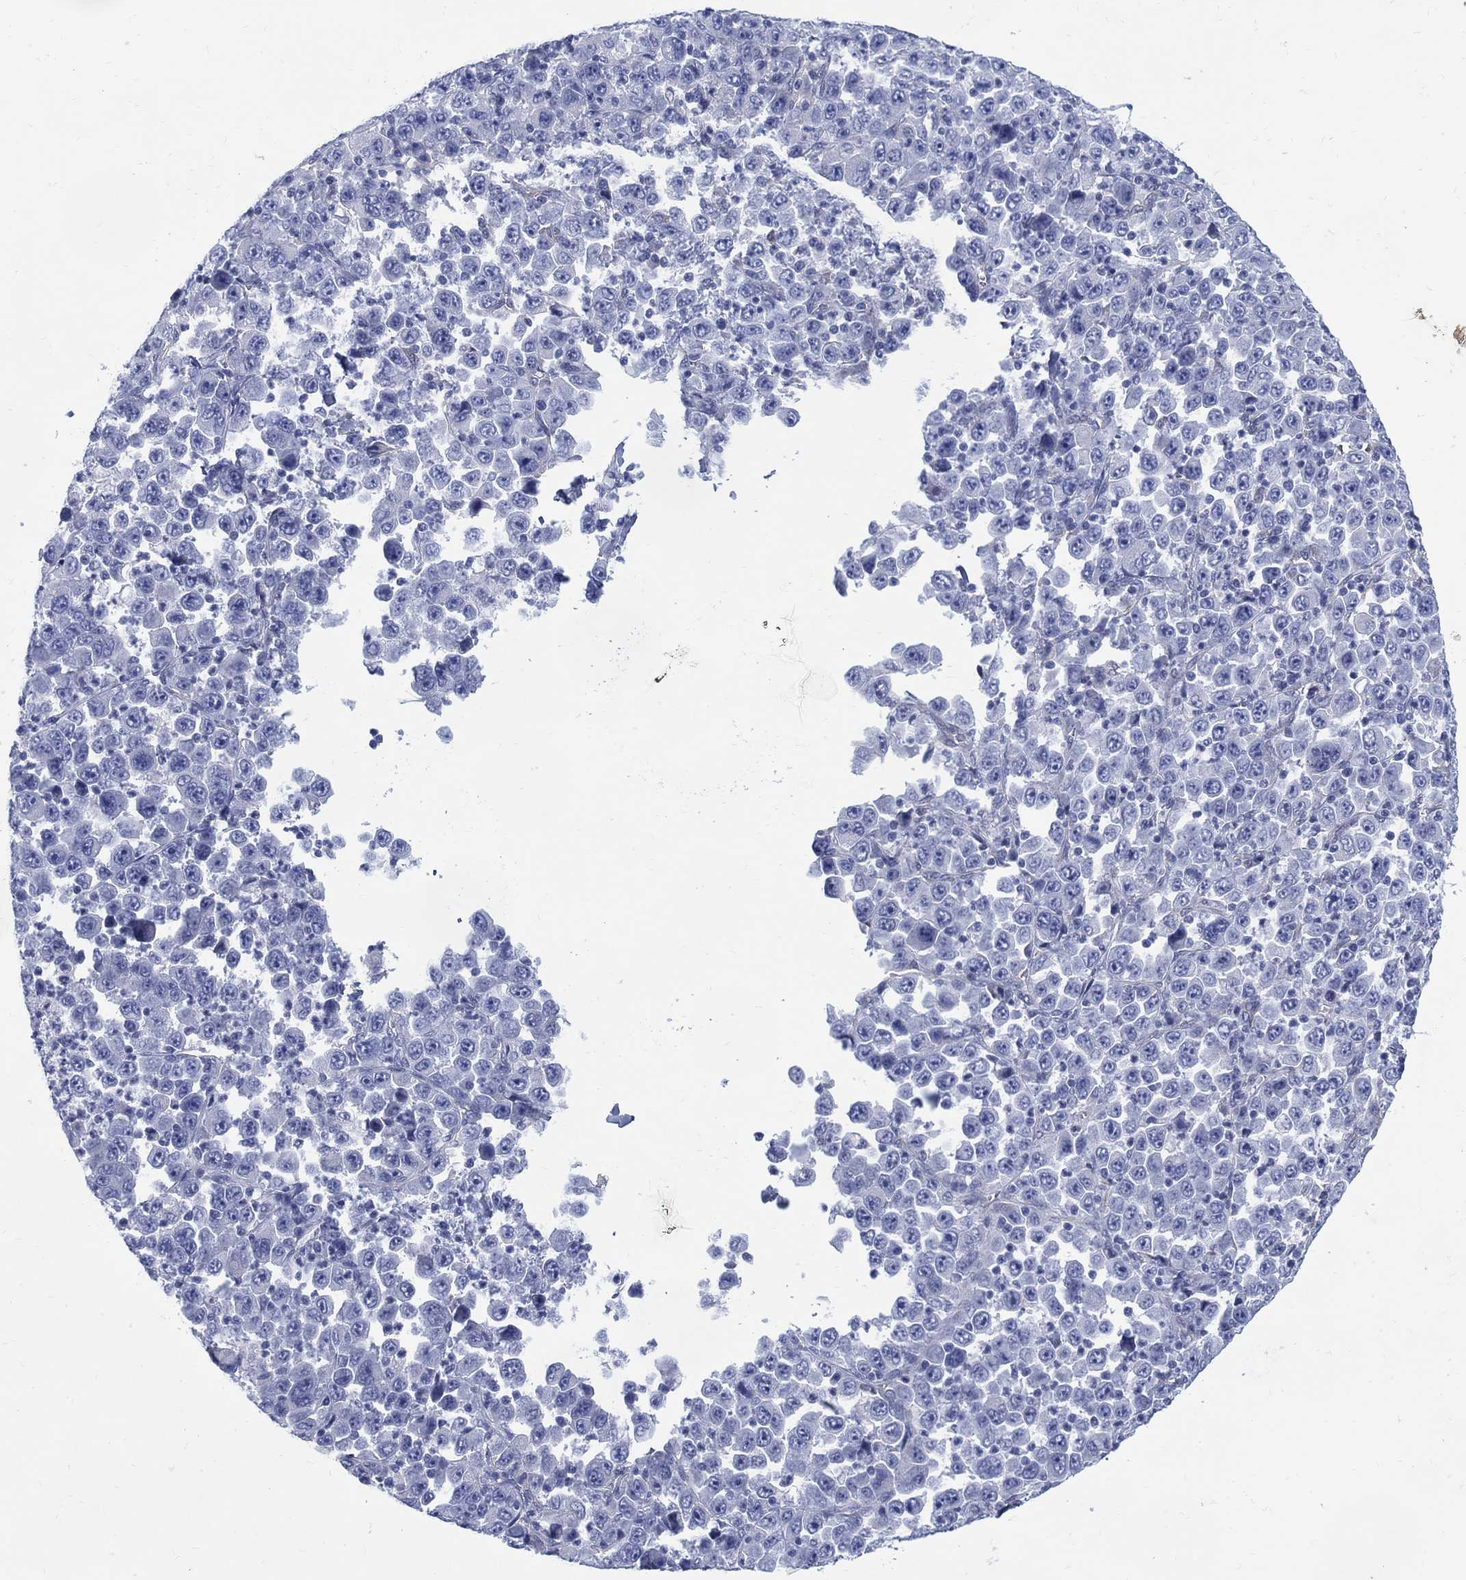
{"staining": {"intensity": "negative", "quantity": "none", "location": "none"}, "tissue": "stomach cancer", "cell_type": "Tumor cells", "image_type": "cancer", "snomed": [{"axis": "morphology", "description": "Normal tissue, NOS"}, {"axis": "morphology", "description": "Adenocarcinoma, NOS"}, {"axis": "topography", "description": "Stomach, upper"}, {"axis": "topography", "description": "Stomach"}], "caption": "There is no significant staining in tumor cells of adenocarcinoma (stomach).", "gene": "DDI1", "patient": {"sex": "male", "age": 59}}